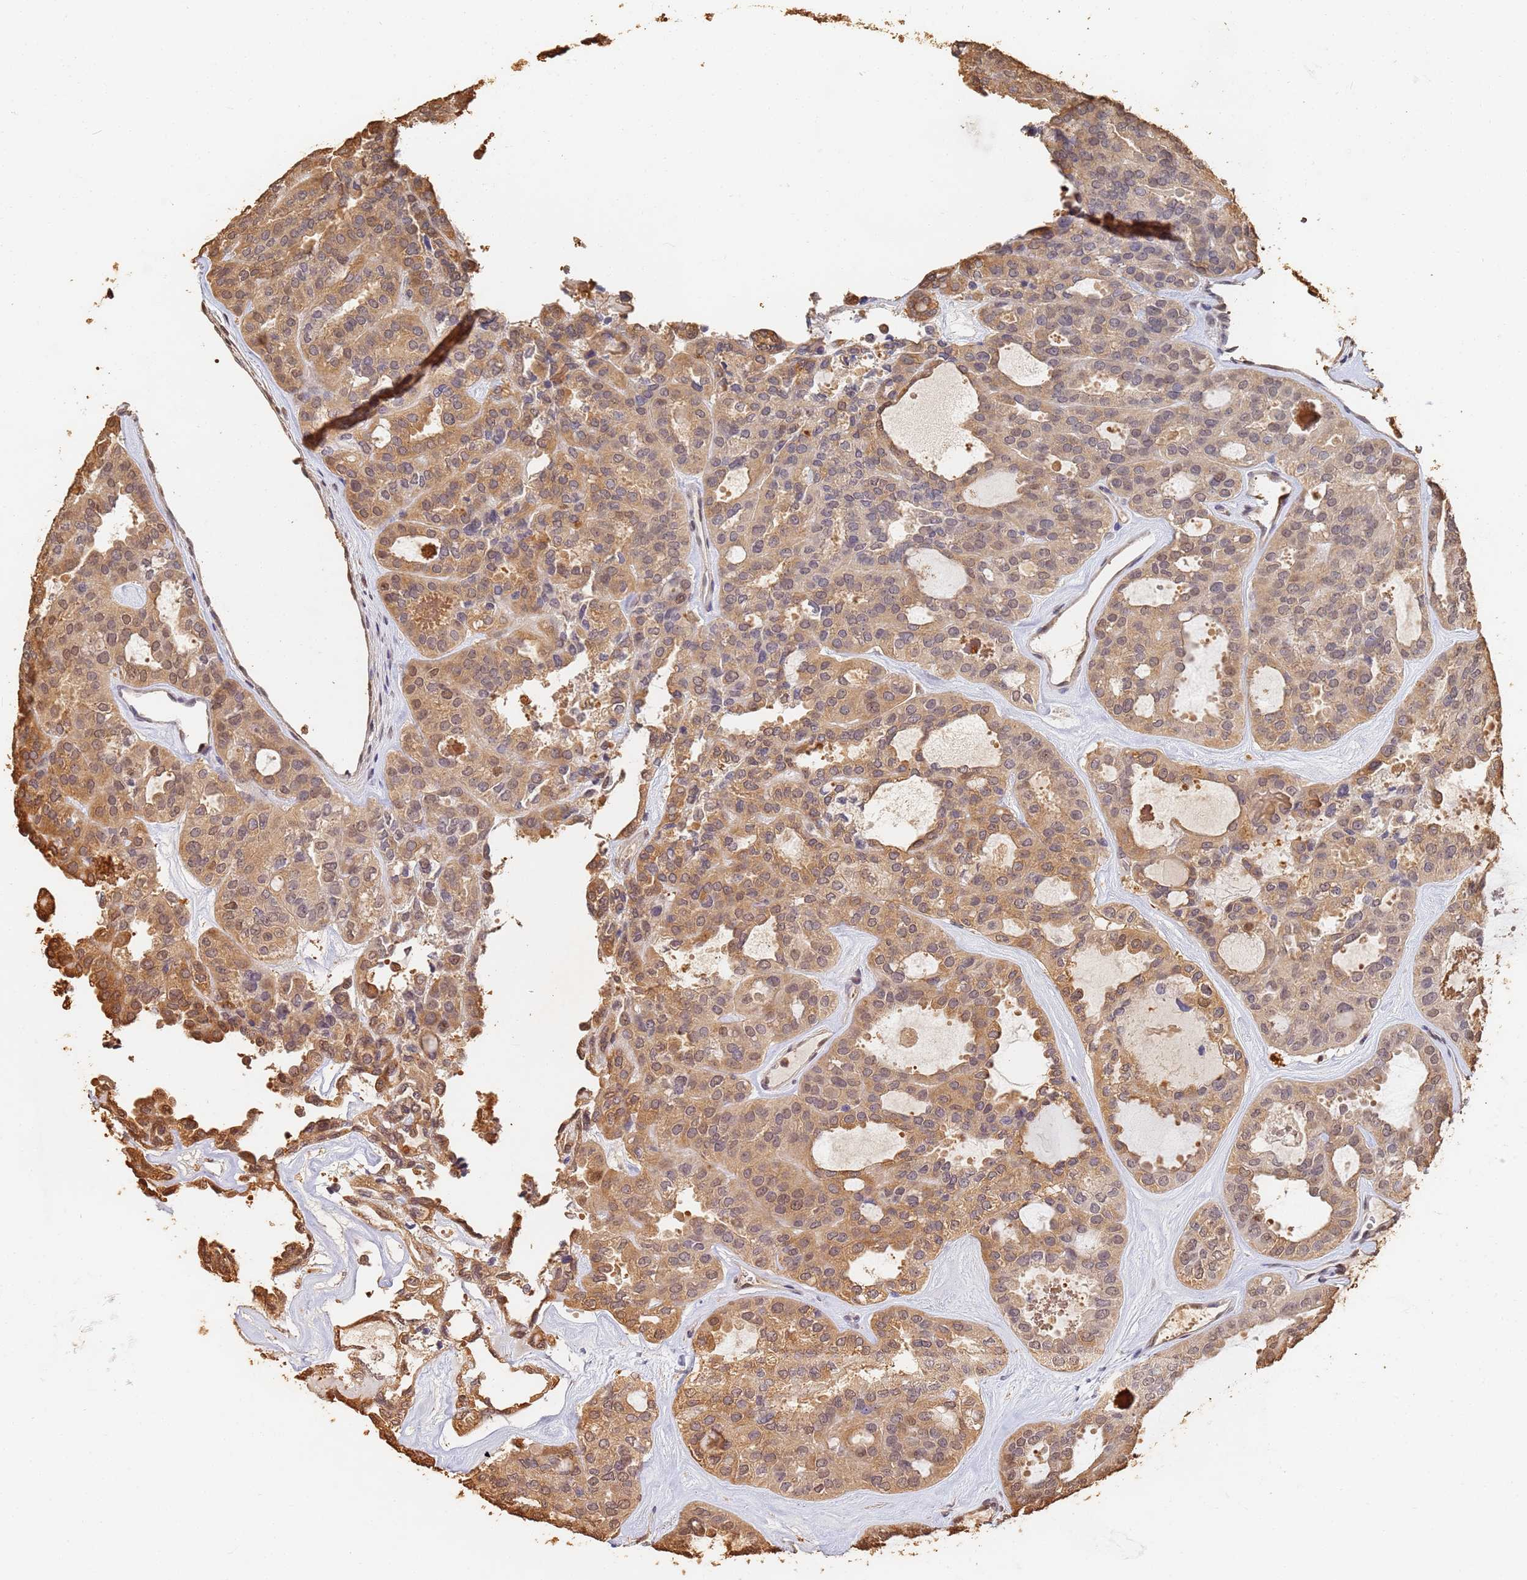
{"staining": {"intensity": "moderate", "quantity": ">75%", "location": "cytoplasmic/membranous,nuclear"}, "tissue": "thyroid cancer", "cell_type": "Tumor cells", "image_type": "cancer", "snomed": [{"axis": "morphology", "description": "Follicular adenoma carcinoma, NOS"}, {"axis": "topography", "description": "Thyroid gland"}], "caption": "This histopathology image shows thyroid cancer (follicular adenoma carcinoma) stained with IHC to label a protein in brown. The cytoplasmic/membranous and nuclear of tumor cells show moderate positivity for the protein. Nuclei are counter-stained blue.", "gene": "JAK2", "patient": {"sex": "male", "age": 75}}